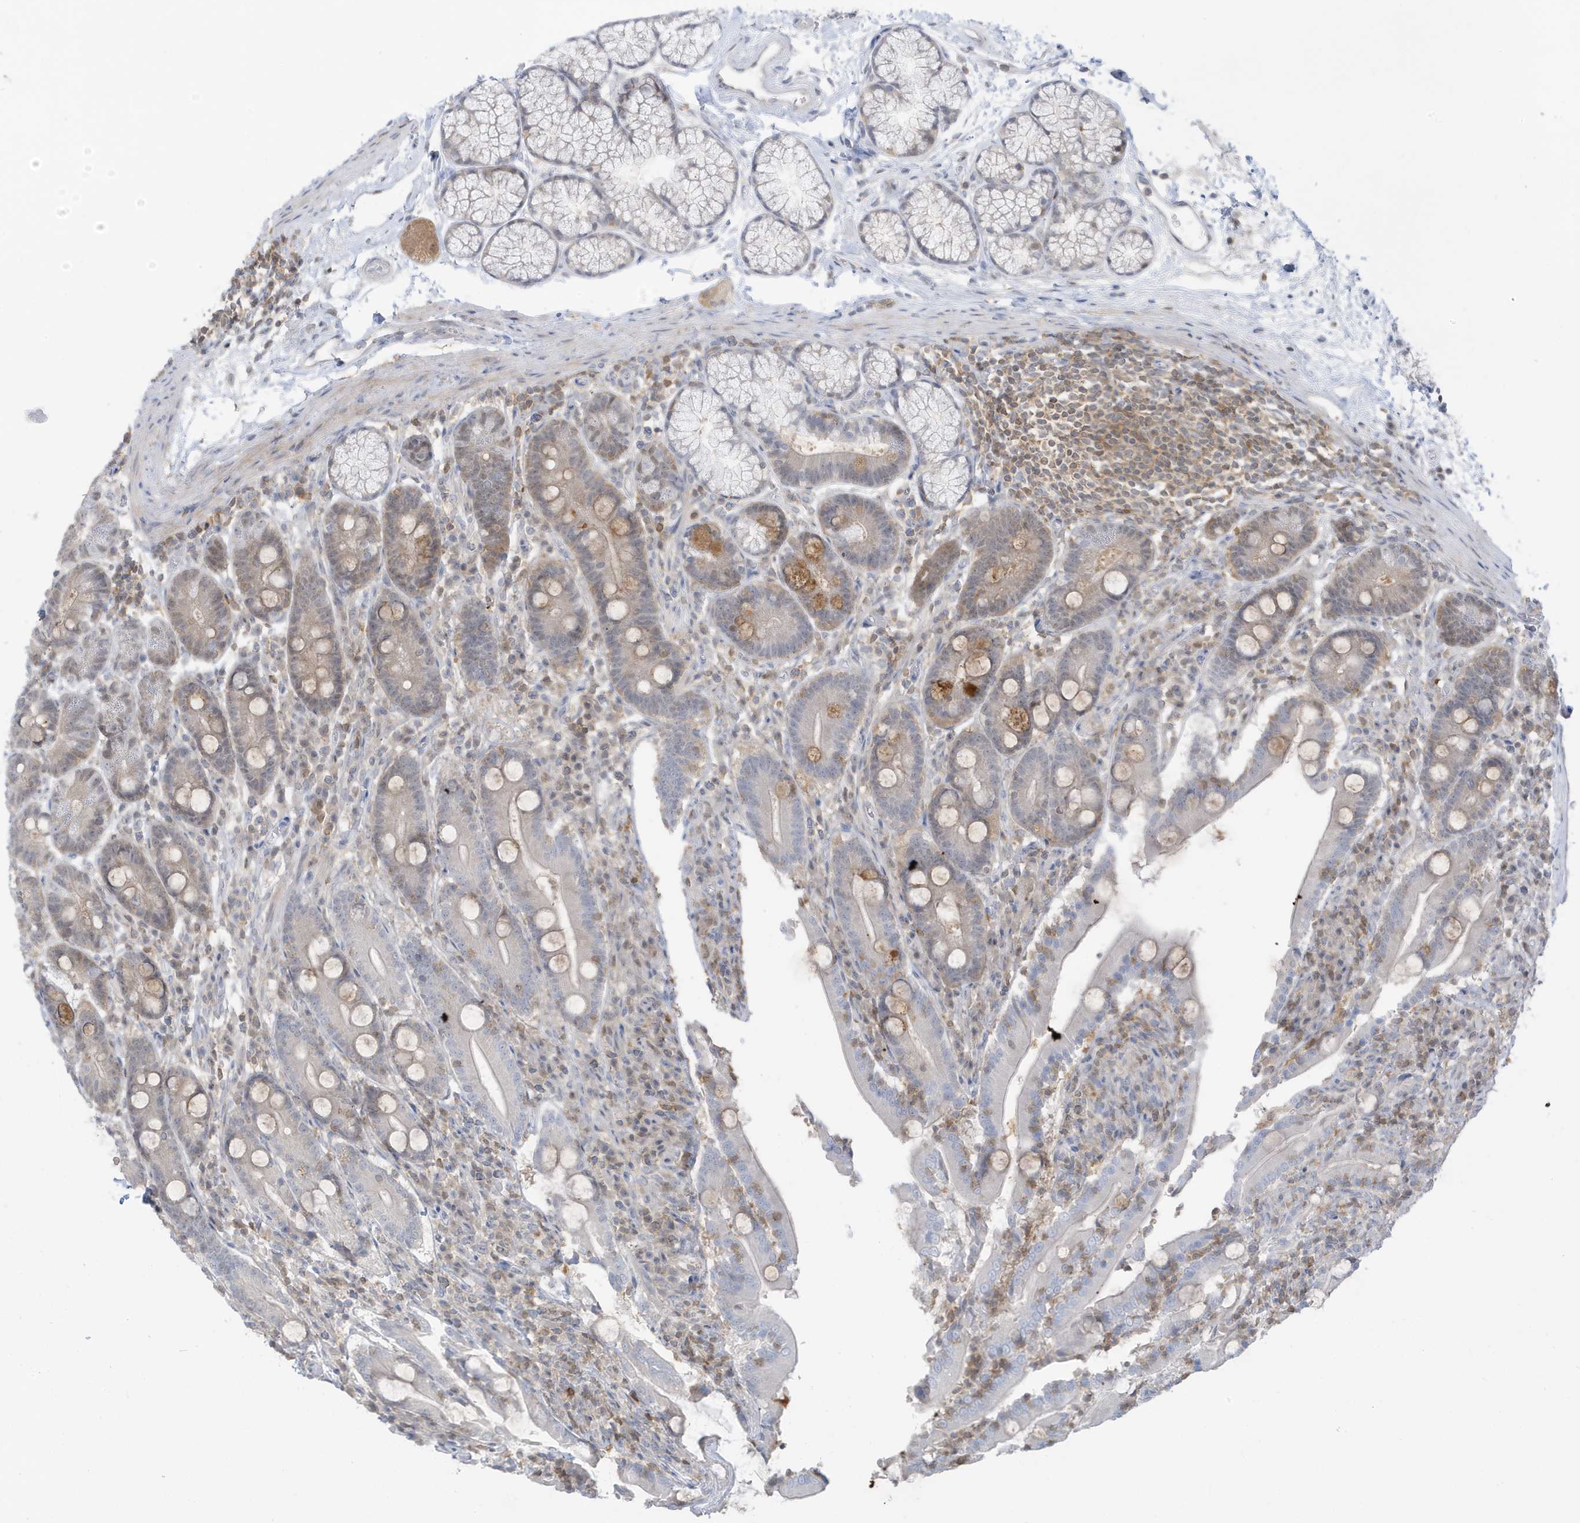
{"staining": {"intensity": "moderate", "quantity": "<25%", "location": "cytoplasmic/membranous"}, "tissue": "duodenum", "cell_type": "Glandular cells", "image_type": "normal", "snomed": [{"axis": "morphology", "description": "Normal tissue, NOS"}, {"axis": "topography", "description": "Duodenum"}], "caption": "Brown immunohistochemical staining in normal duodenum exhibits moderate cytoplasmic/membranous positivity in approximately <25% of glandular cells.", "gene": "OGA", "patient": {"sex": "male", "age": 35}}